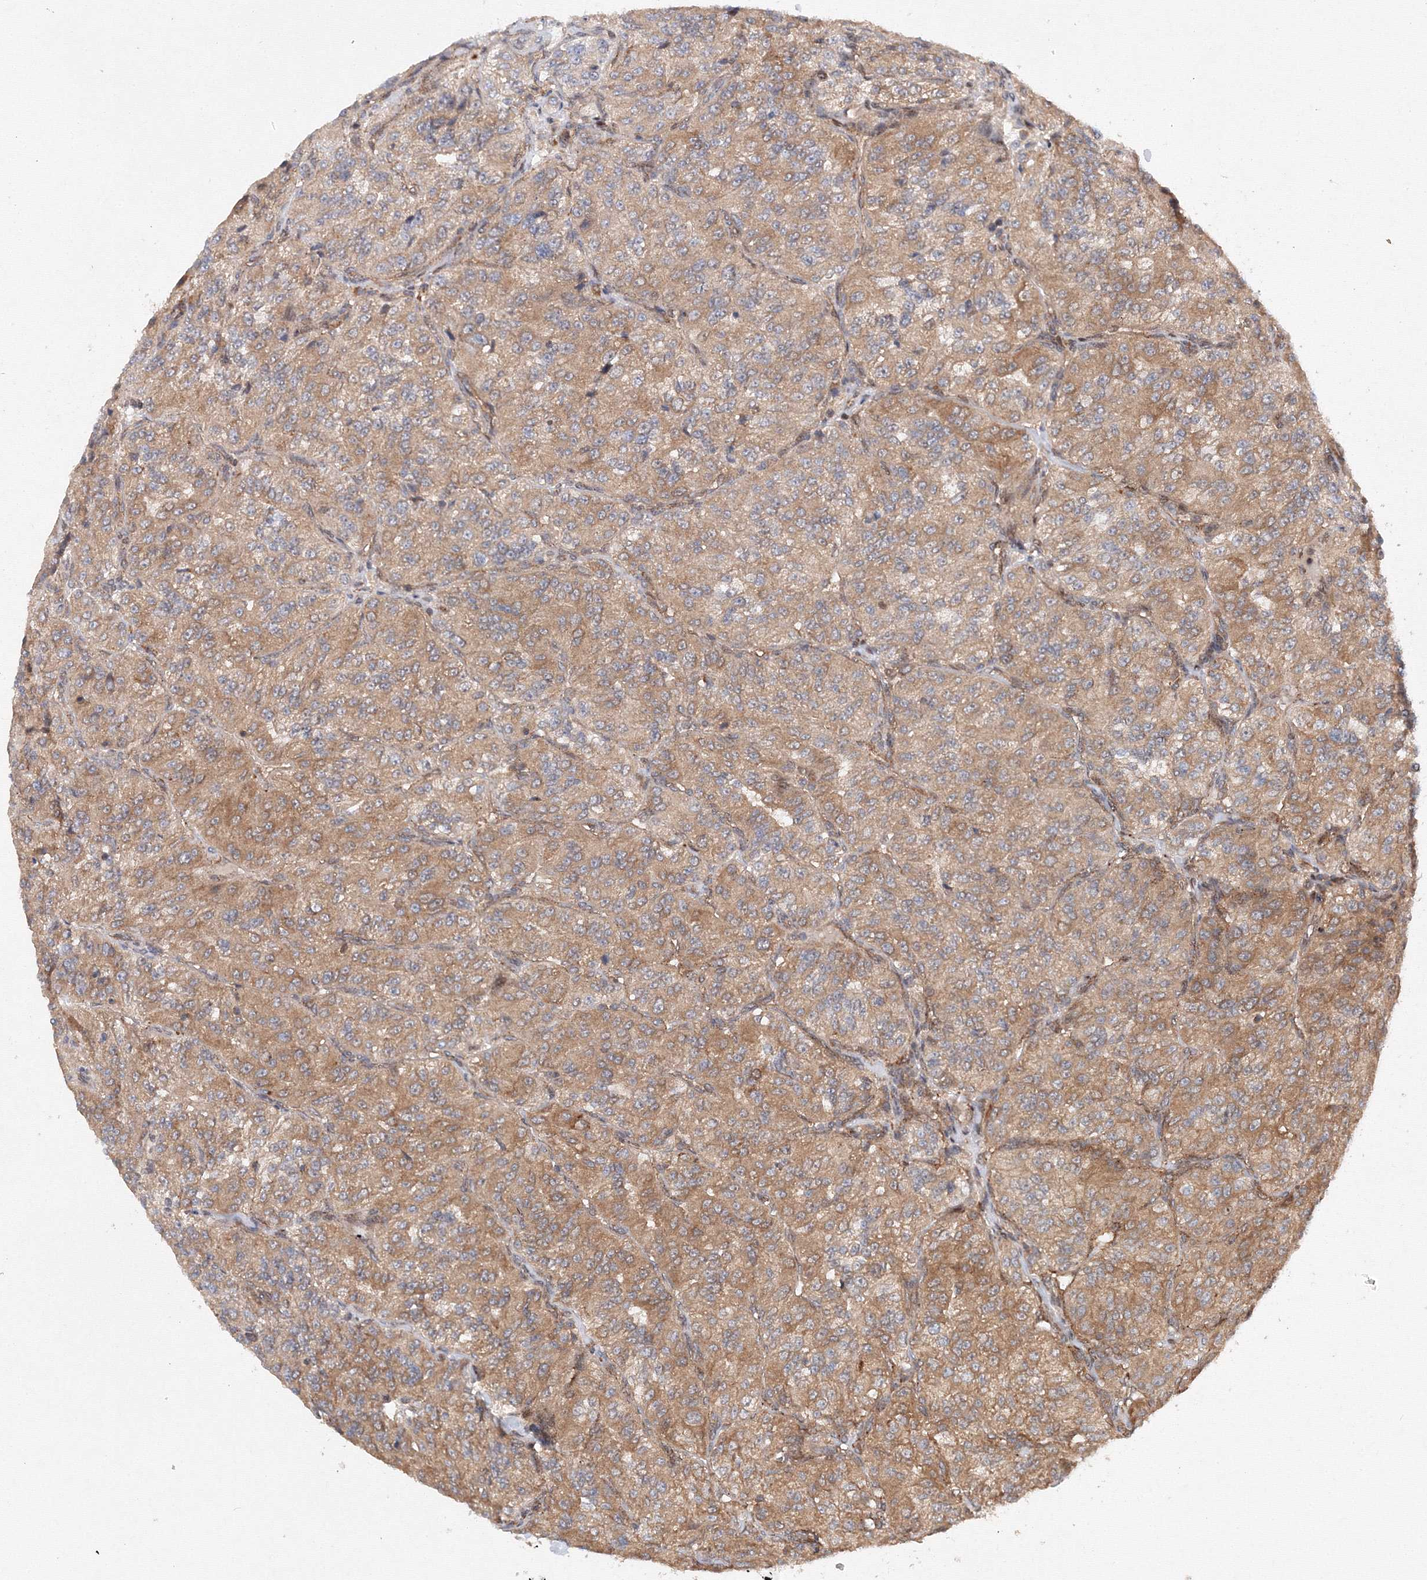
{"staining": {"intensity": "moderate", "quantity": ">75%", "location": "cytoplasmic/membranous"}, "tissue": "renal cancer", "cell_type": "Tumor cells", "image_type": "cancer", "snomed": [{"axis": "morphology", "description": "Adenocarcinoma, NOS"}, {"axis": "topography", "description": "Kidney"}], "caption": "Immunohistochemistry of adenocarcinoma (renal) displays medium levels of moderate cytoplasmic/membranous expression in approximately >75% of tumor cells.", "gene": "DCTD", "patient": {"sex": "female", "age": 63}}